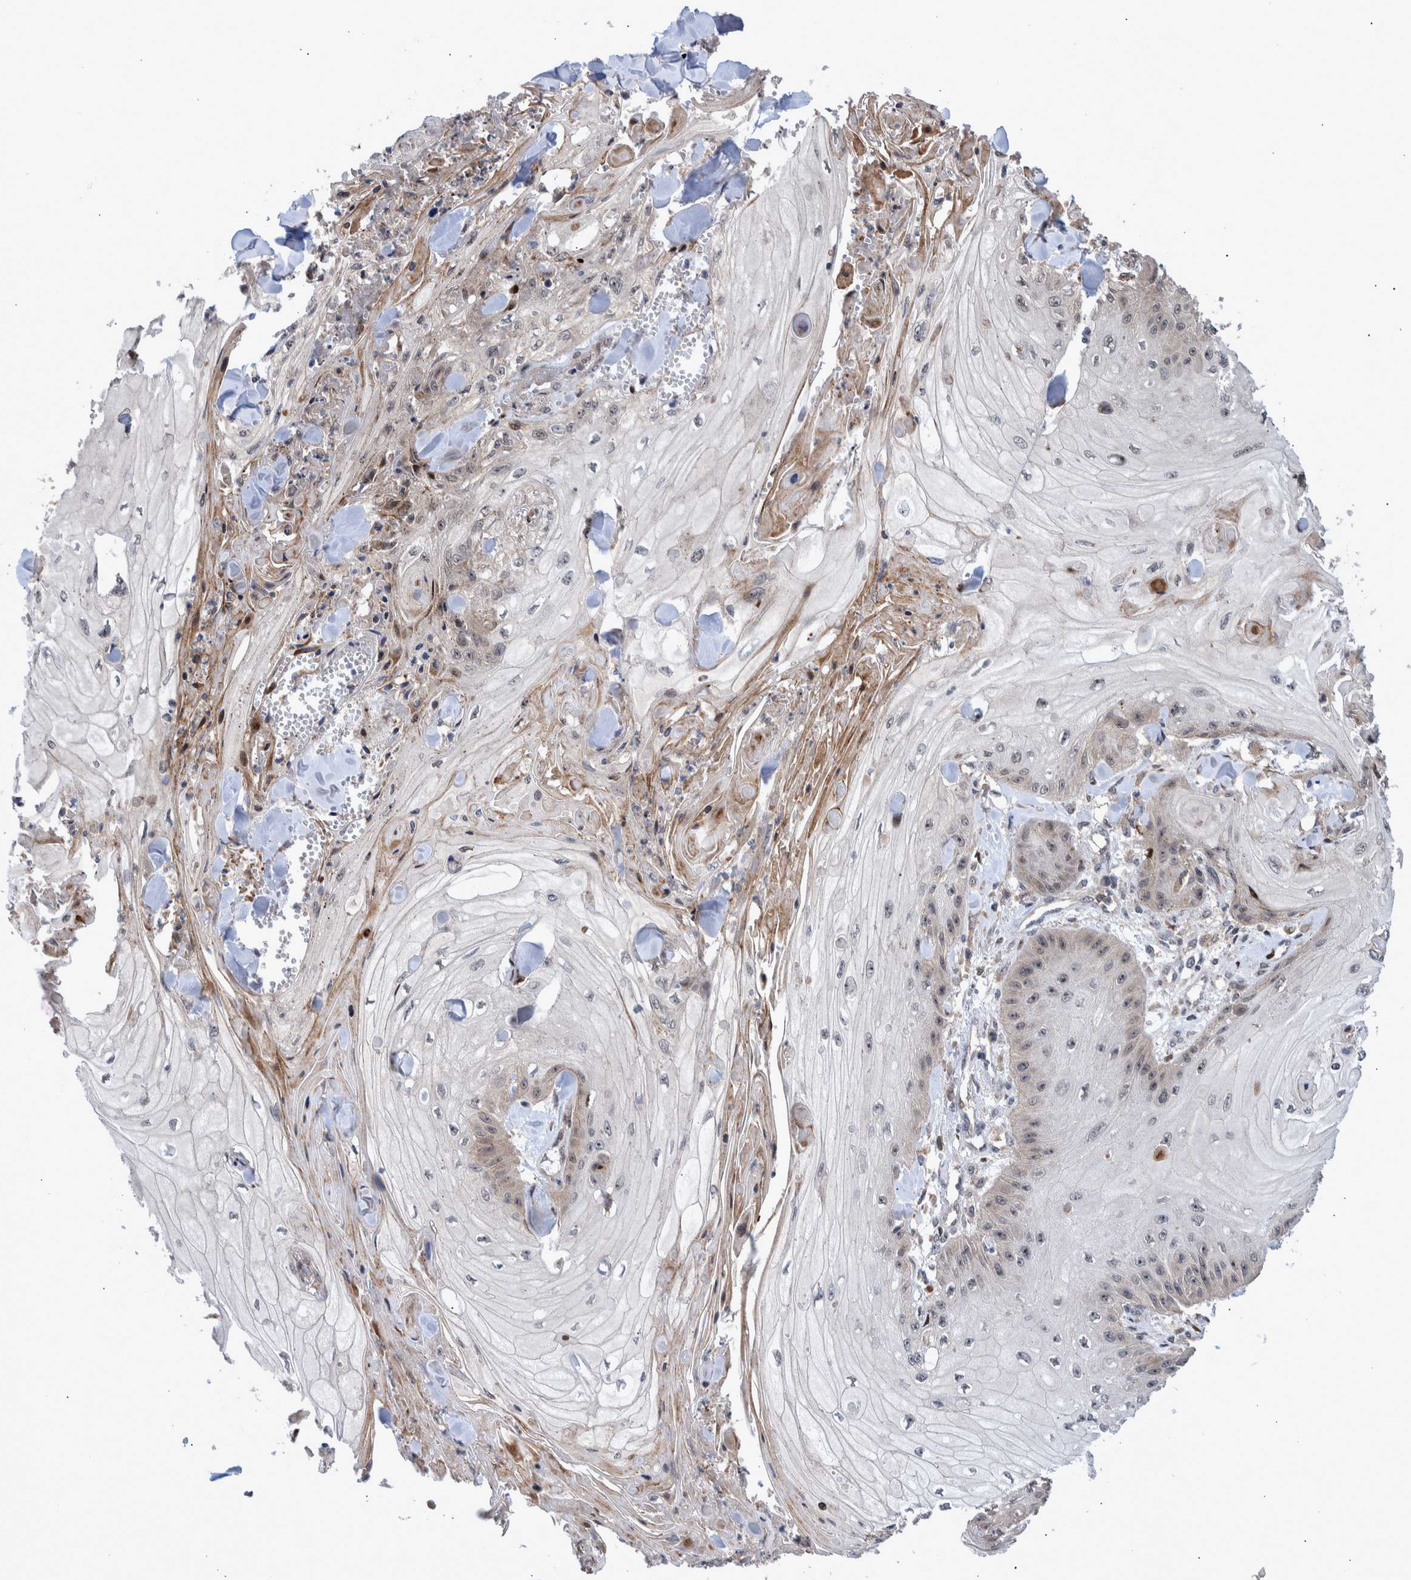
{"staining": {"intensity": "negative", "quantity": "none", "location": "none"}, "tissue": "skin cancer", "cell_type": "Tumor cells", "image_type": "cancer", "snomed": [{"axis": "morphology", "description": "Squamous cell carcinoma, NOS"}, {"axis": "topography", "description": "Skin"}], "caption": "Histopathology image shows no significant protein staining in tumor cells of squamous cell carcinoma (skin).", "gene": "SHISA6", "patient": {"sex": "male", "age": 74}}